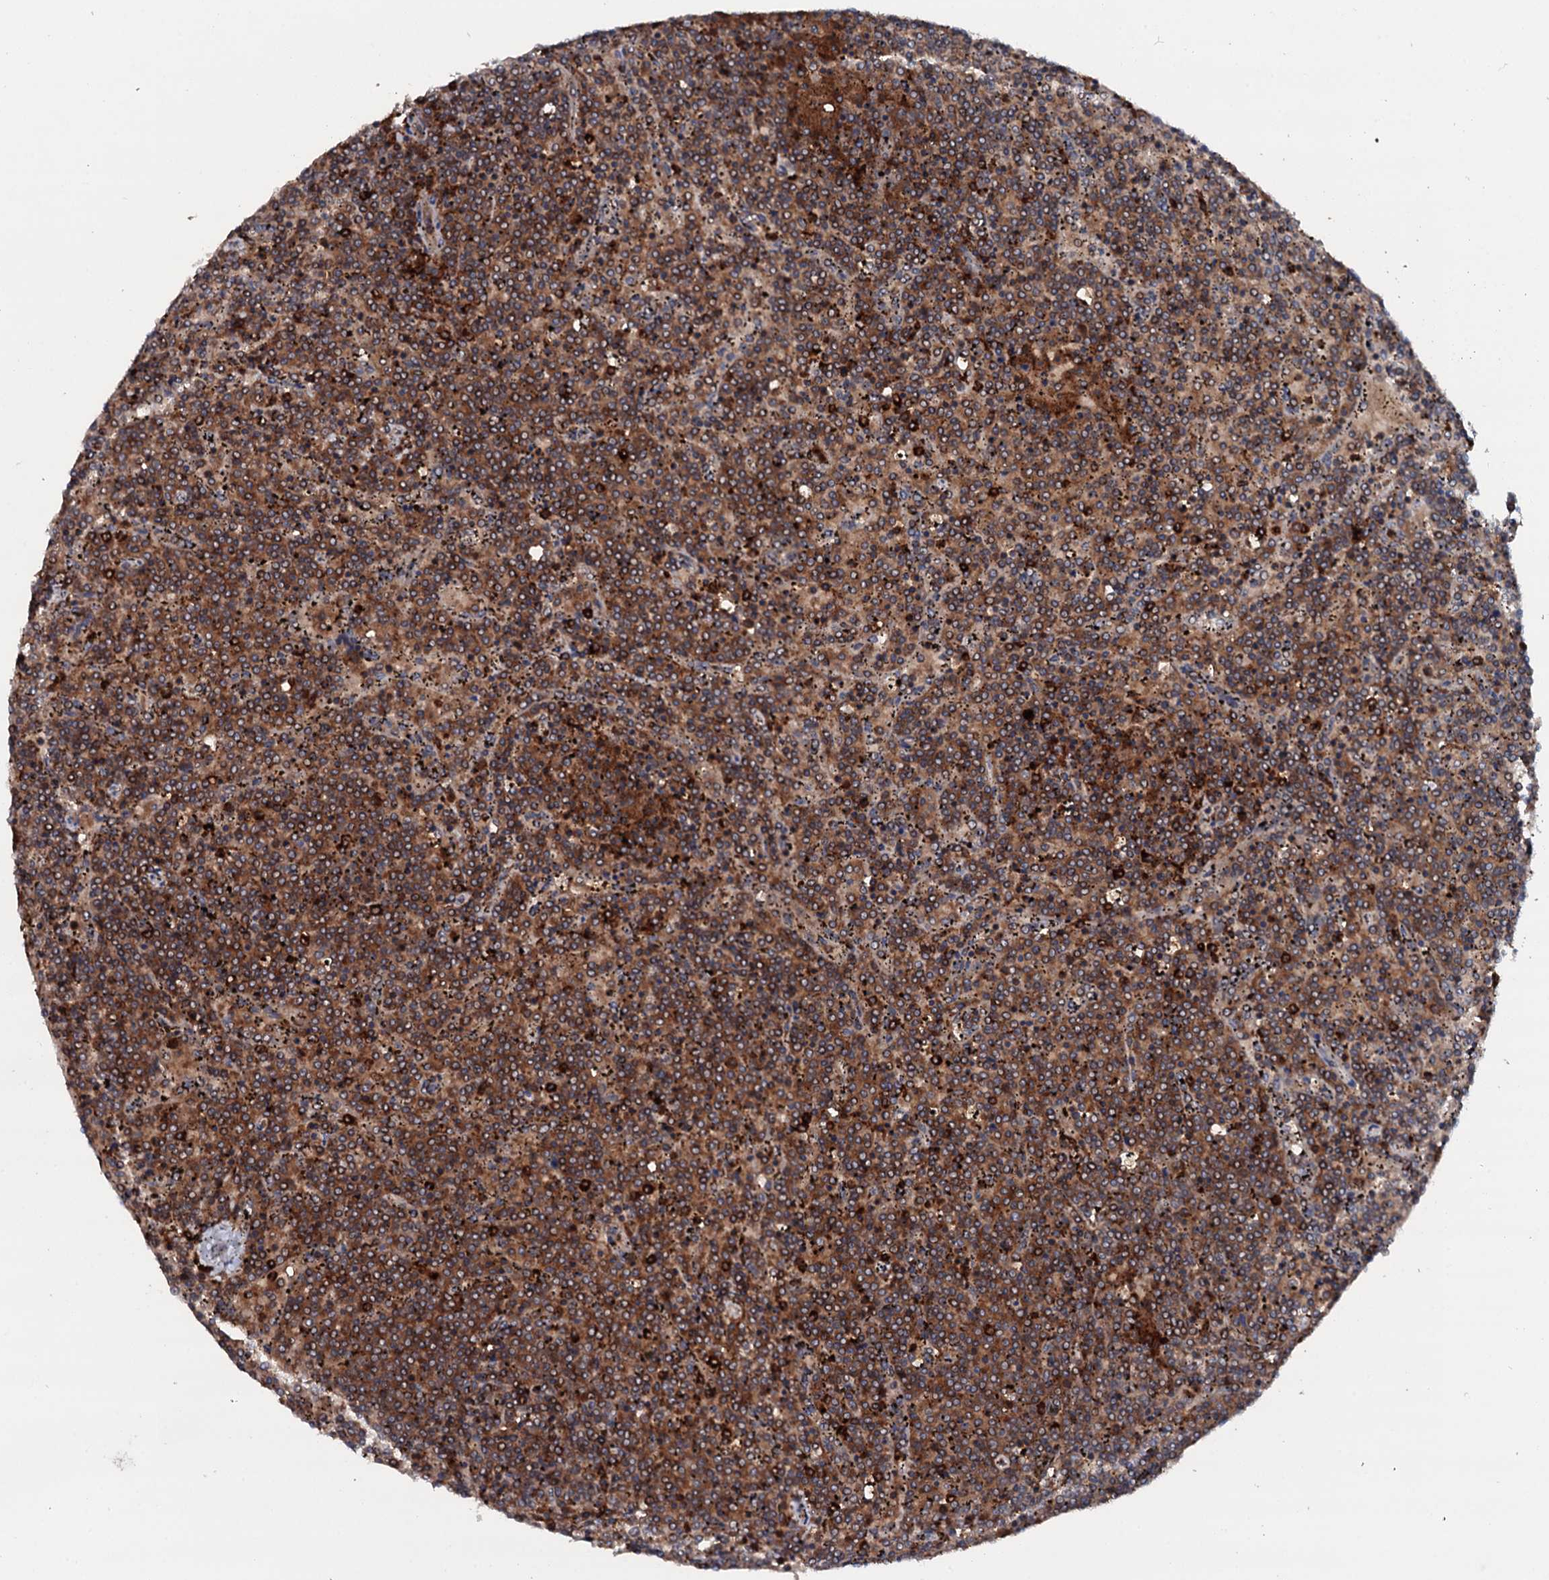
{"staining": {"intensity": "moderate", "quantity": ">75%", "location": "cytoplasmic/membranous"}, "tissue": "lymphoma", "cell_type": "Tumor cells", "image_type": "cancer", "snomed": [{"axis": "morphology", "description": "Malignant lymphoma, non-Hodgkin's type, Low grade"}, {"axis": "topography", "description": "Spleen"}], "caption": "High-power microscopy captured an IHC histopathology image of low-grade malignant lymphoma, non-Hodgkin's type, revealing moderate cytoplasmic/membranous staining in about >75% of tumor cells. The staining was performed using DAB (3,3'-diaminobenzidine), with brown indicating positive protein expression. Nuclei are stained blue with hematoxylin.", "gene": "VAMP8", "patient": {"sex": "female", "age": 19}}